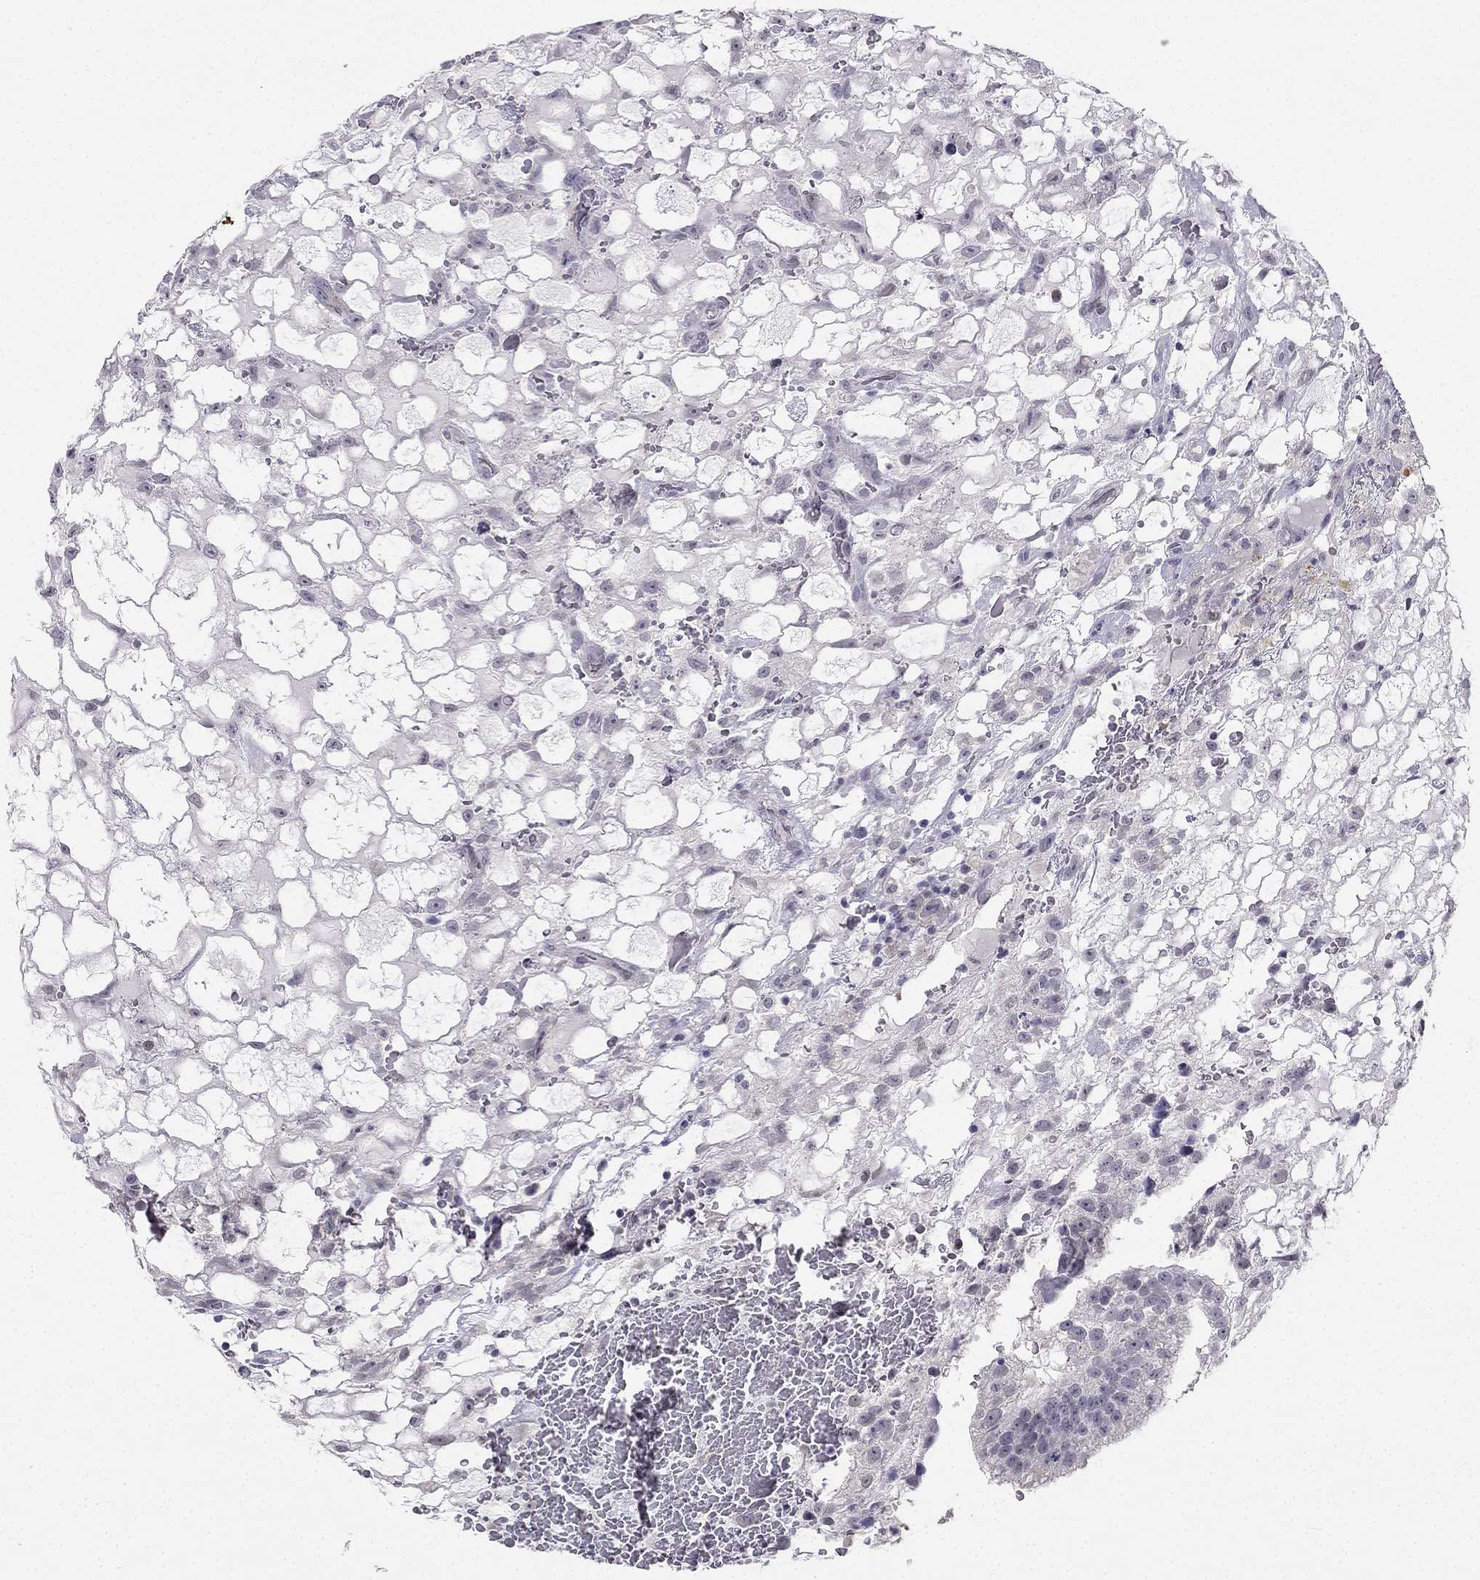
{"staining": {"intensity": "negative", "quantity": "none", "location": "none"}, "tissue": "testis cancer", "cell_type": "Tumor cells", "image_type": "cancer", "snomed": [{"axis": "morphology", "description": "Normal tissue, NOS"}, {"axis": "morphology", "description": "Carcinoma, Embryonal, NOS"}, {"axis": "topography", "description": "Testis"}, {"axis": "topography", "description": "Epididymis"}], "caption": "Photomicrograph shows no significant protein expression in tumor cells of testis embryonal carcinoma.", "gene": "C16orf89", "patient": {"sex": "male", "age": 32}}